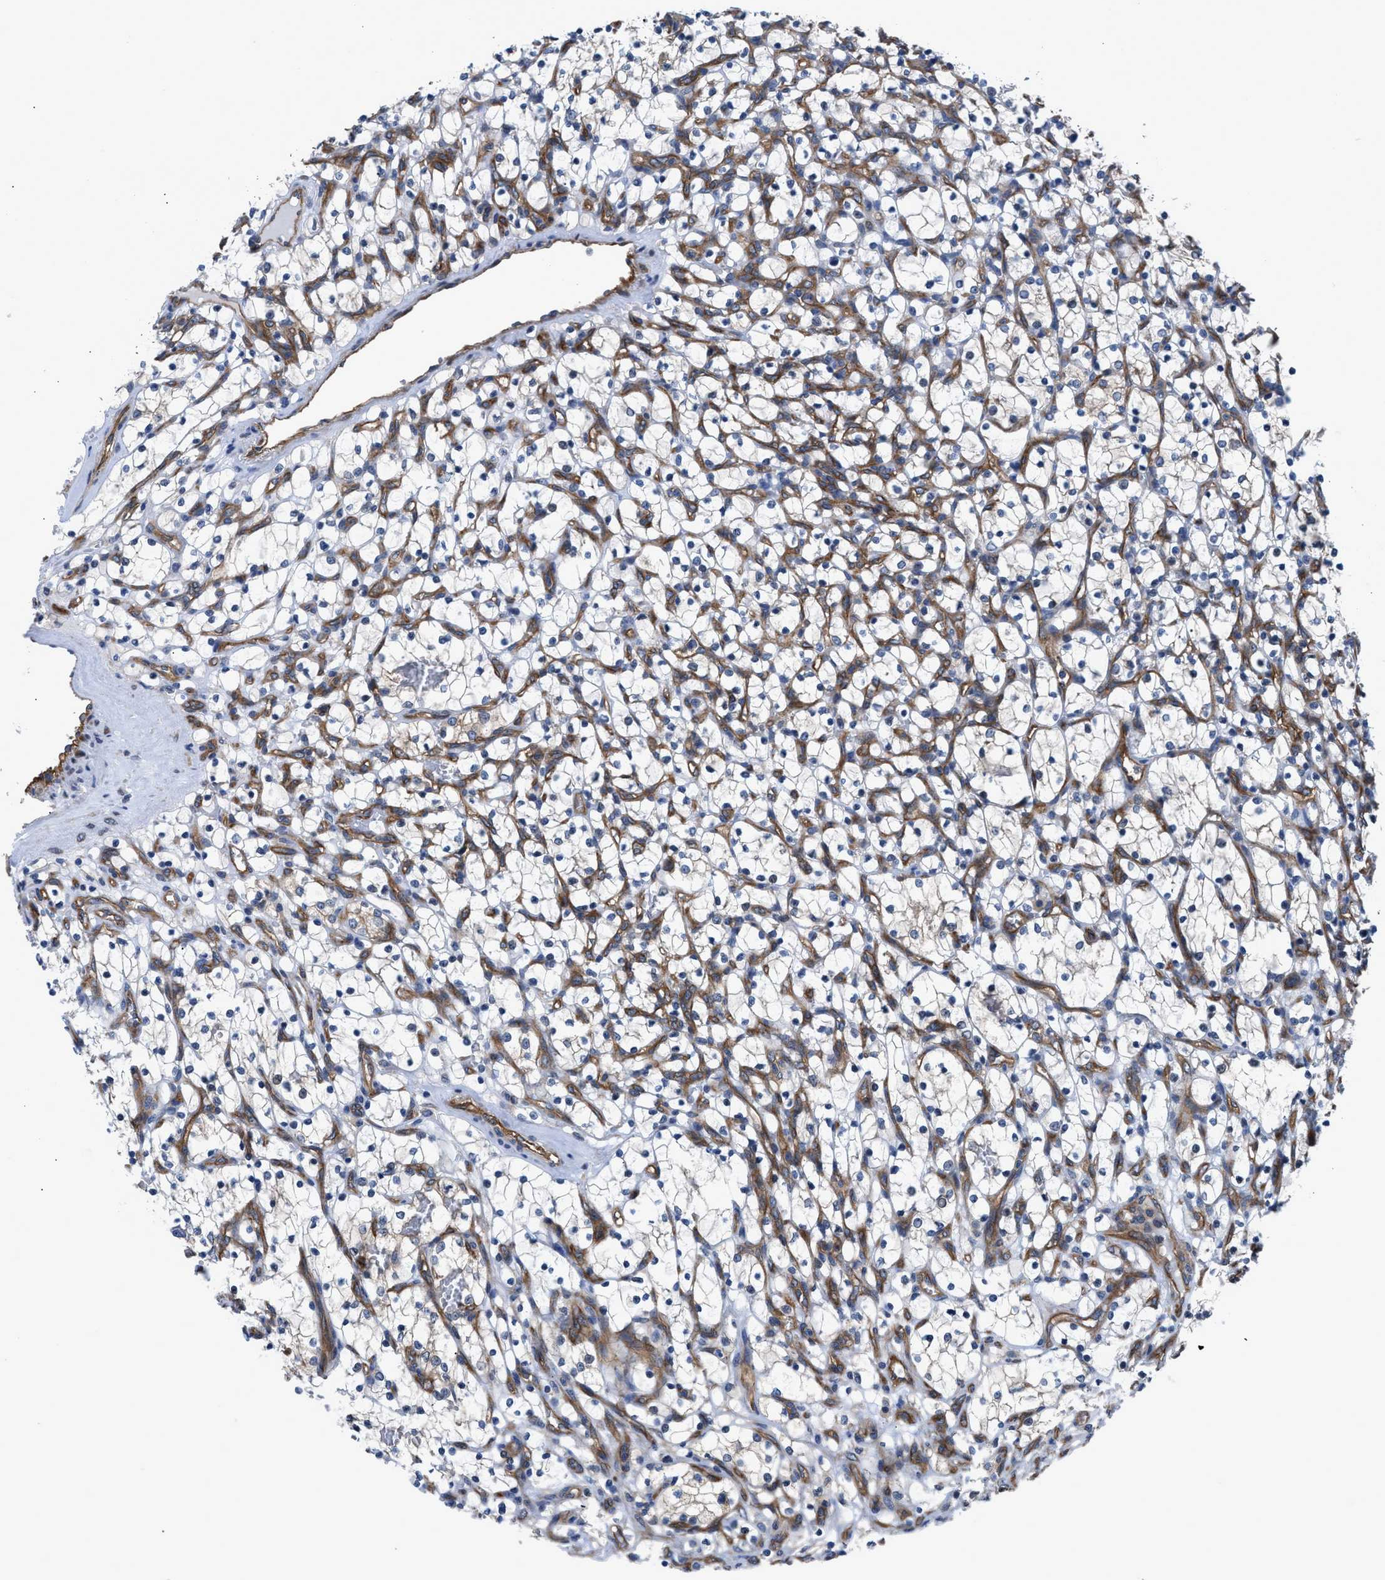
{"staining": {"intensity": "weak", "quantity": "<25%", "location": "cytoplasmic/membranous"}, "tissue": "renal cancer", "cell_type": "Tumor cells", "image_type": "cancer", "snomed": [{"axis": "morphology", "description": "Adenocarcinoma, NOS"}, {"axis": "topography", "description": "Kidney"}], "caption": "DAB immunohistochemical staining of renal adenocarcinoma demonstrates no significant expression in tumor cells.", "gene": "TRIP4", "patient": {"sex": "female", "age": 69}}